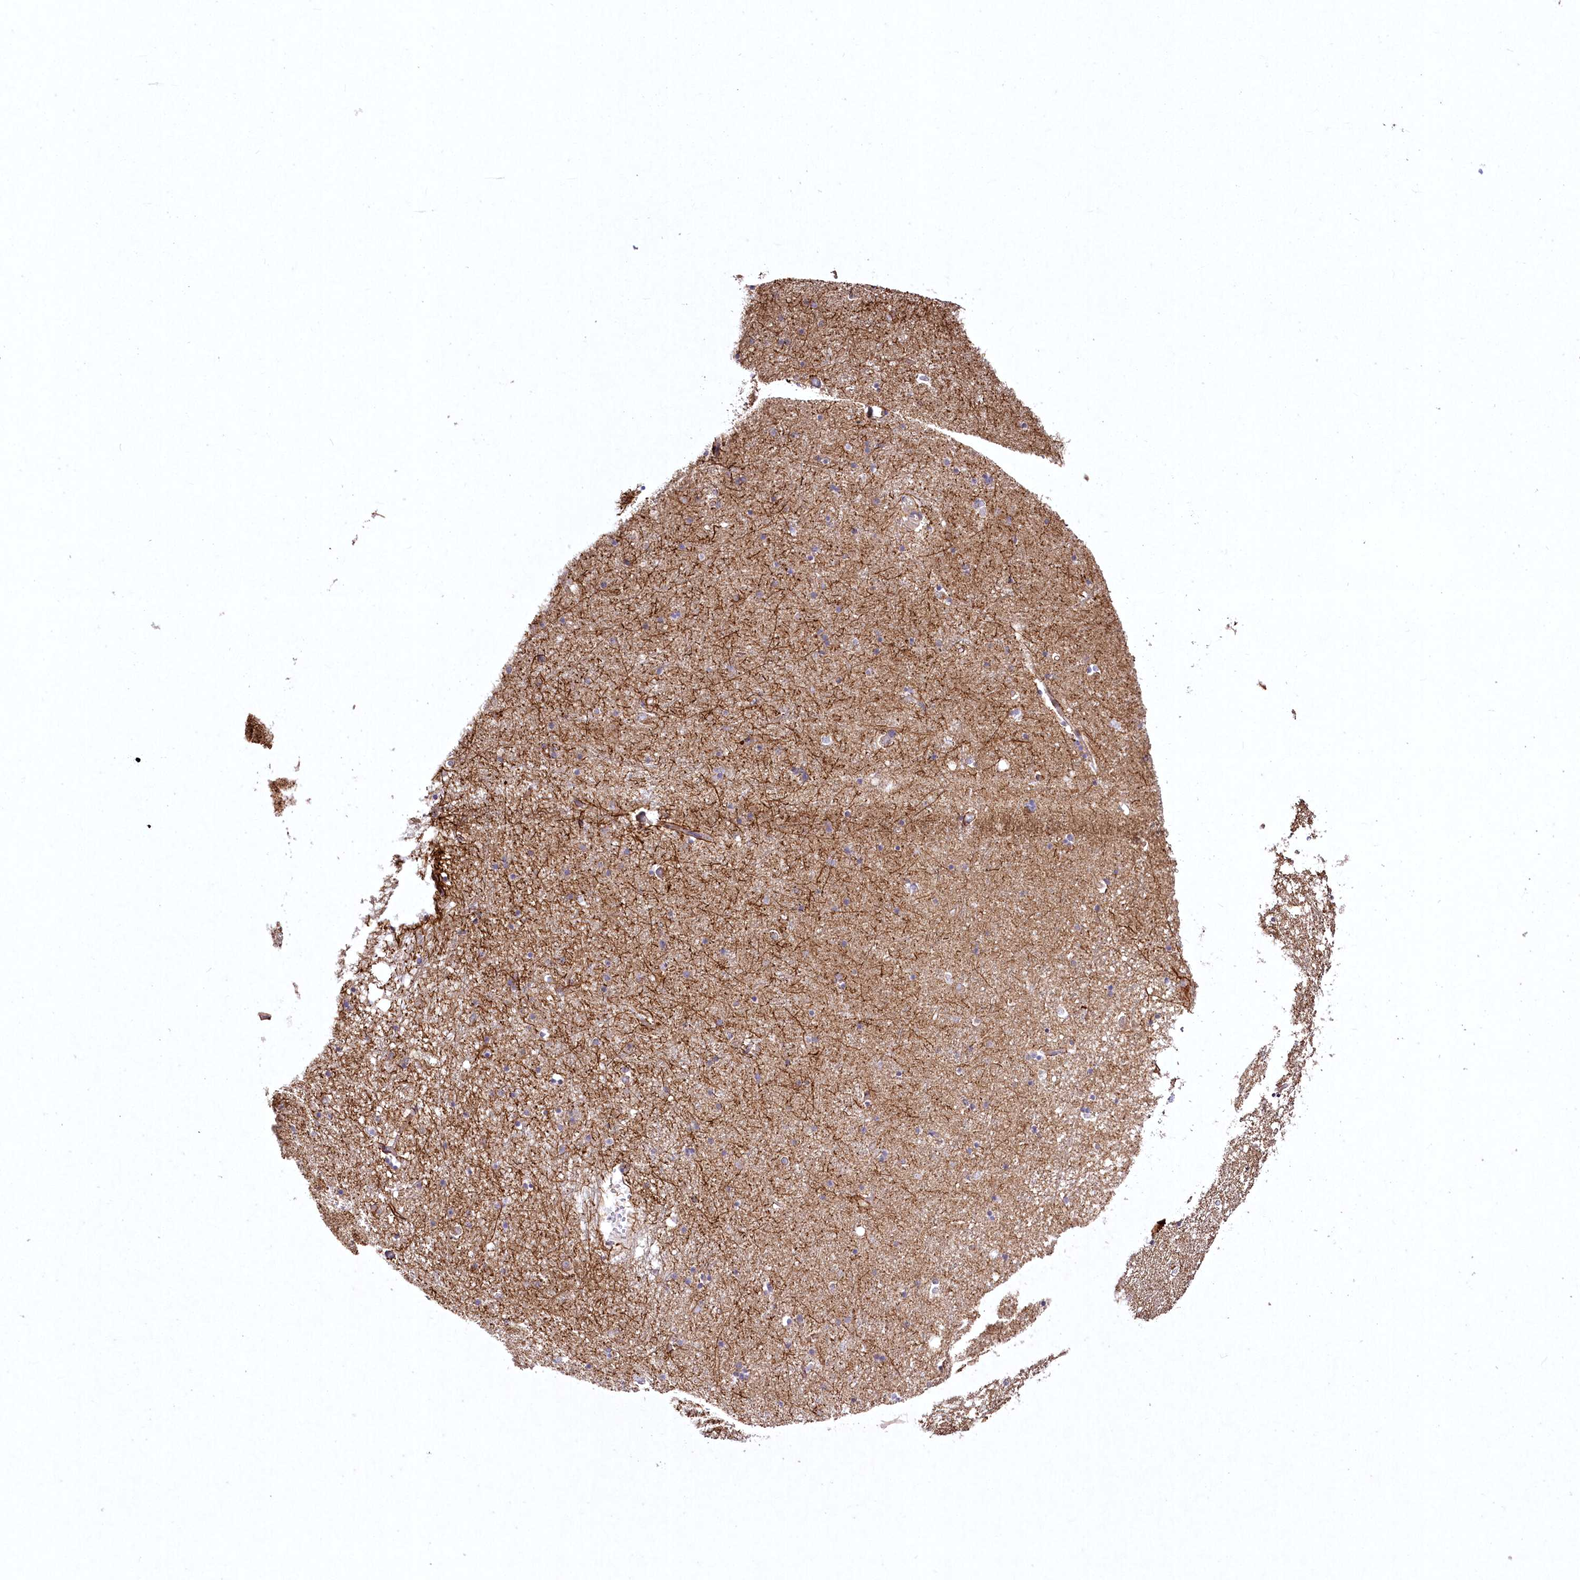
{"staining": {"intensity": "negative", "quantity": "none", "location": "none"}, "tissue": "hippocampus", "cell_type": "Glial cells", "image_type": "normal", "snomed": [{"axis": "morphology", "description": "Normal tissue, NOS"}, {"axis": "topography", "description": "Hippocampus"}], "caption": "This photomicrograph is of unremarkable hippocampus stained with immunohistochemistry to label a protein in brown with the nuclei are counter-stained blue. There is no positivity in glial cells.", "gene": "SH3TC1", "patient": {"sex": "male", "age": 70}}